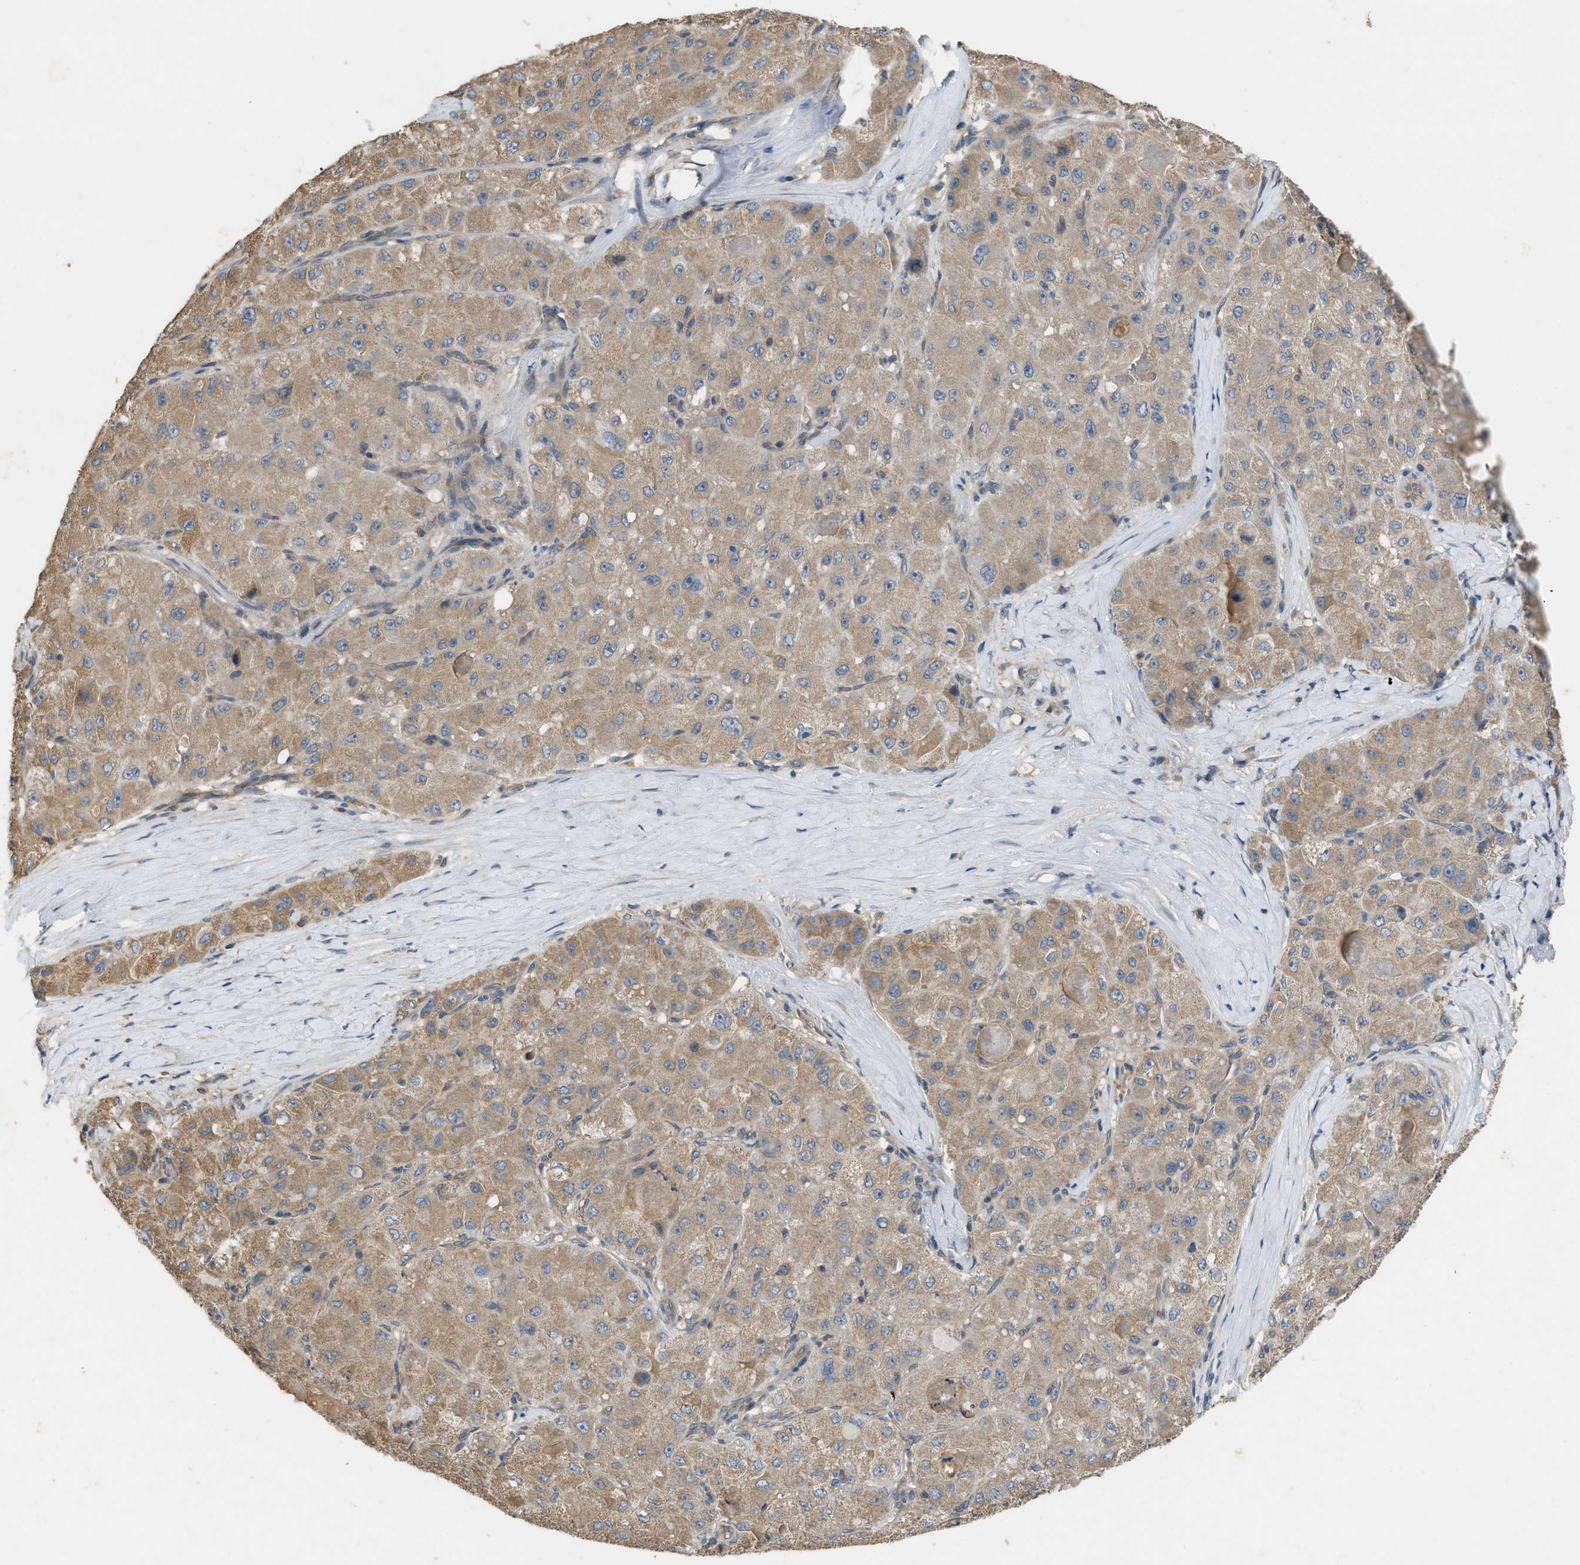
{"staining": {"intensity": "moderate", "quantity": ">75%", "location": "cytoplasmic/membranous"}, "tissue": "liver cancer", "cell_type": "Tumor cells", "image_type": "cancer", "snomed": [{"axis": "morphology", "description": "Carcinoma, Hepatocellular, NOS"}, {"axis": "topography", "description": "Liver"}], "caption": "A histopathology image showing moderate cytoplasmic/membranous staining in approximately >75% of tumor cells in hepatocellular carcinoma (liver), as visualized by brown immunohistochemical staining.", "gene": "PPP3CA", "patient": {"sex": "male", "age": 80}}